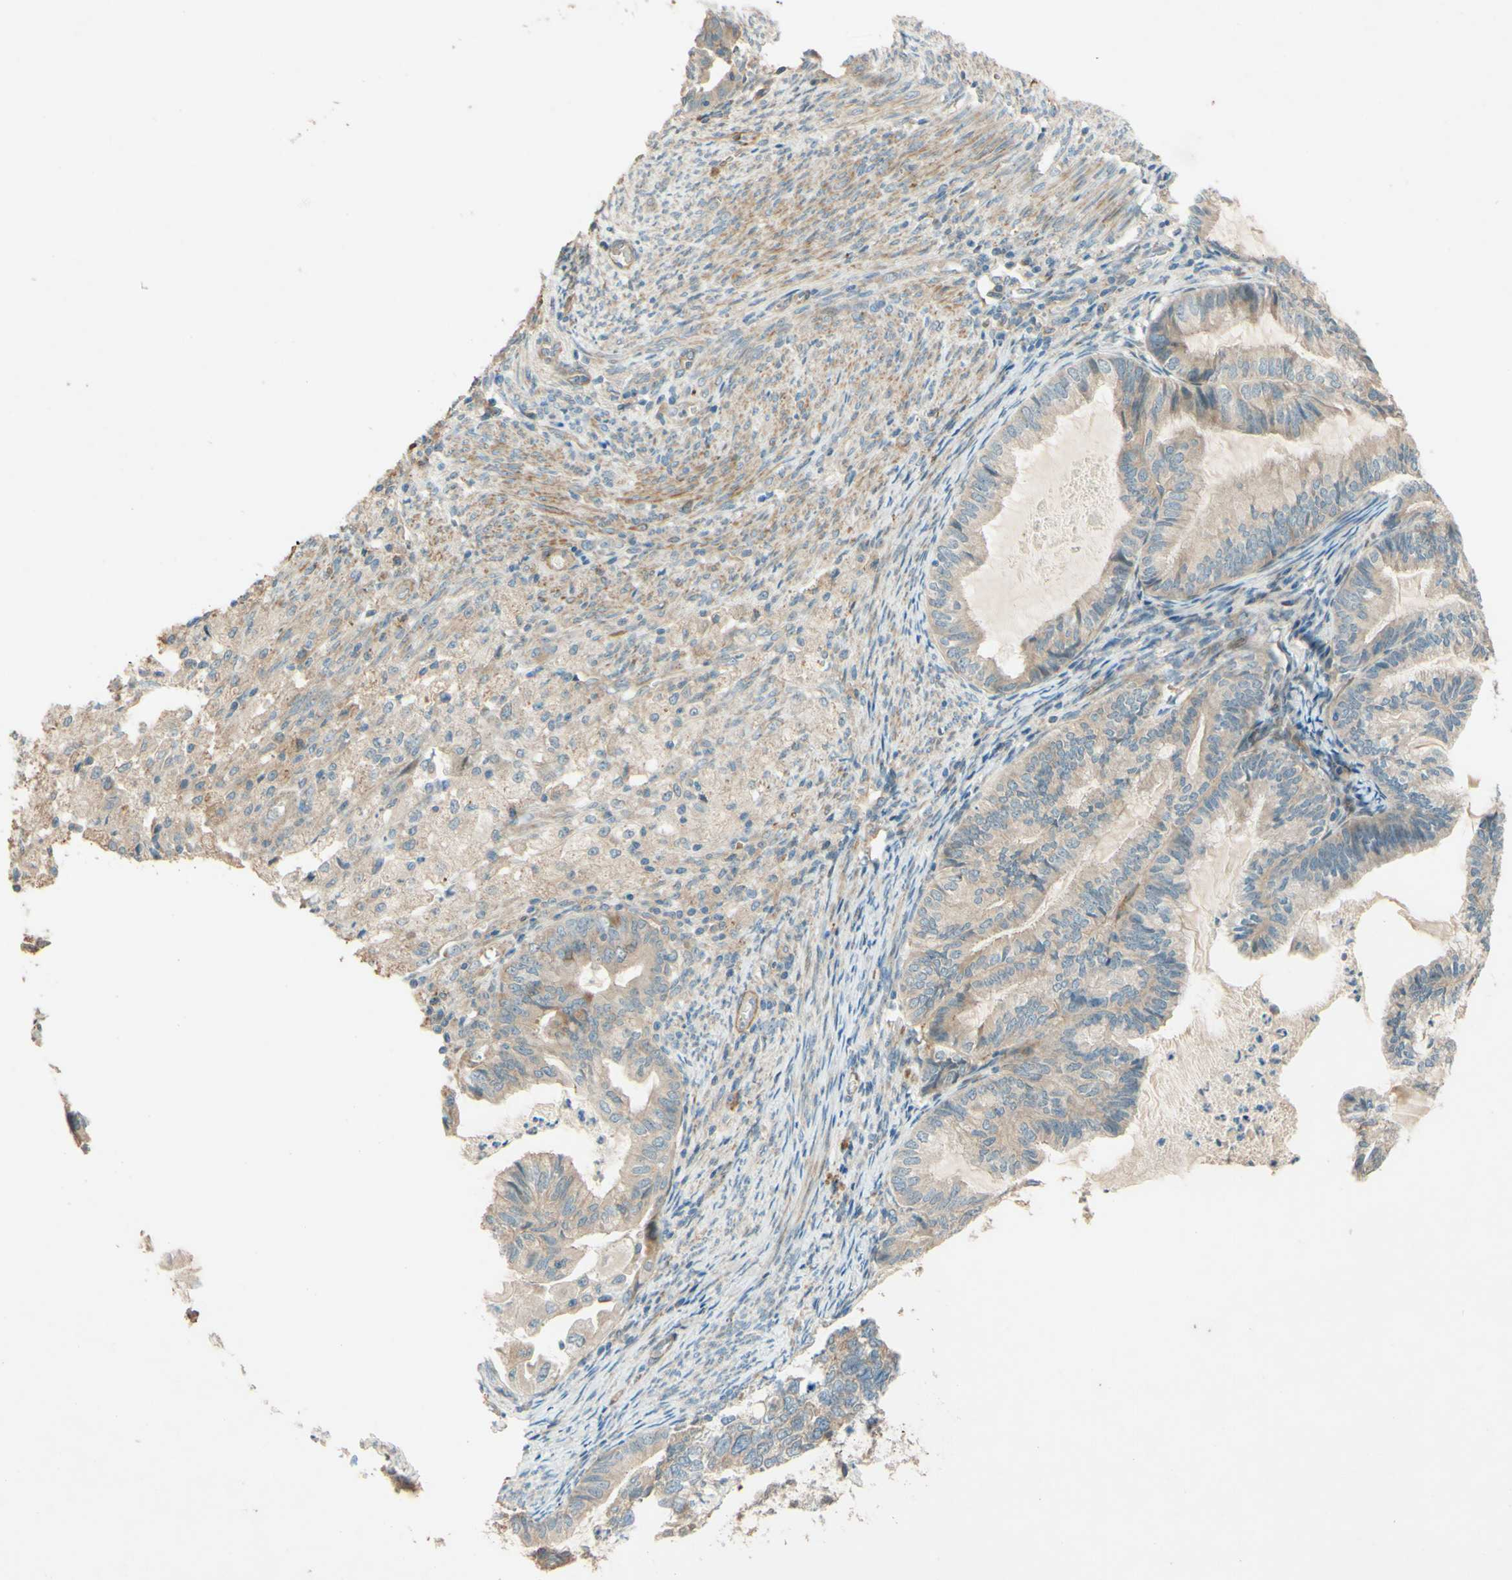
{"staining": {"intensity": "weak", "quantity": ">75%", "location": "cytoplasmic/membranous"}, "tissue": "cervical cancer", "cell_type": "Tumor cells", "image_type": "cancer", "snomed": [{"axis": "morphology", "description": "Normal tissue, NOS"}, {"axis": "morphology", "description": "Adenocarcinoma, NOS"}, {"axis": "topography", "description": "Cervix"}, {"axis": "topography", "description": "Endometrium"}], "caption": "DAB (3,3'-diaminobenzidine) immunohistochemical staining of cervical cancer (adenocarcinoma) exhibits weak cytoplasmic/membranous protein positivity in about >75% of tumor cells.", "gene": "ADAM17", "patient": {"sex": "female", "age": 86}}